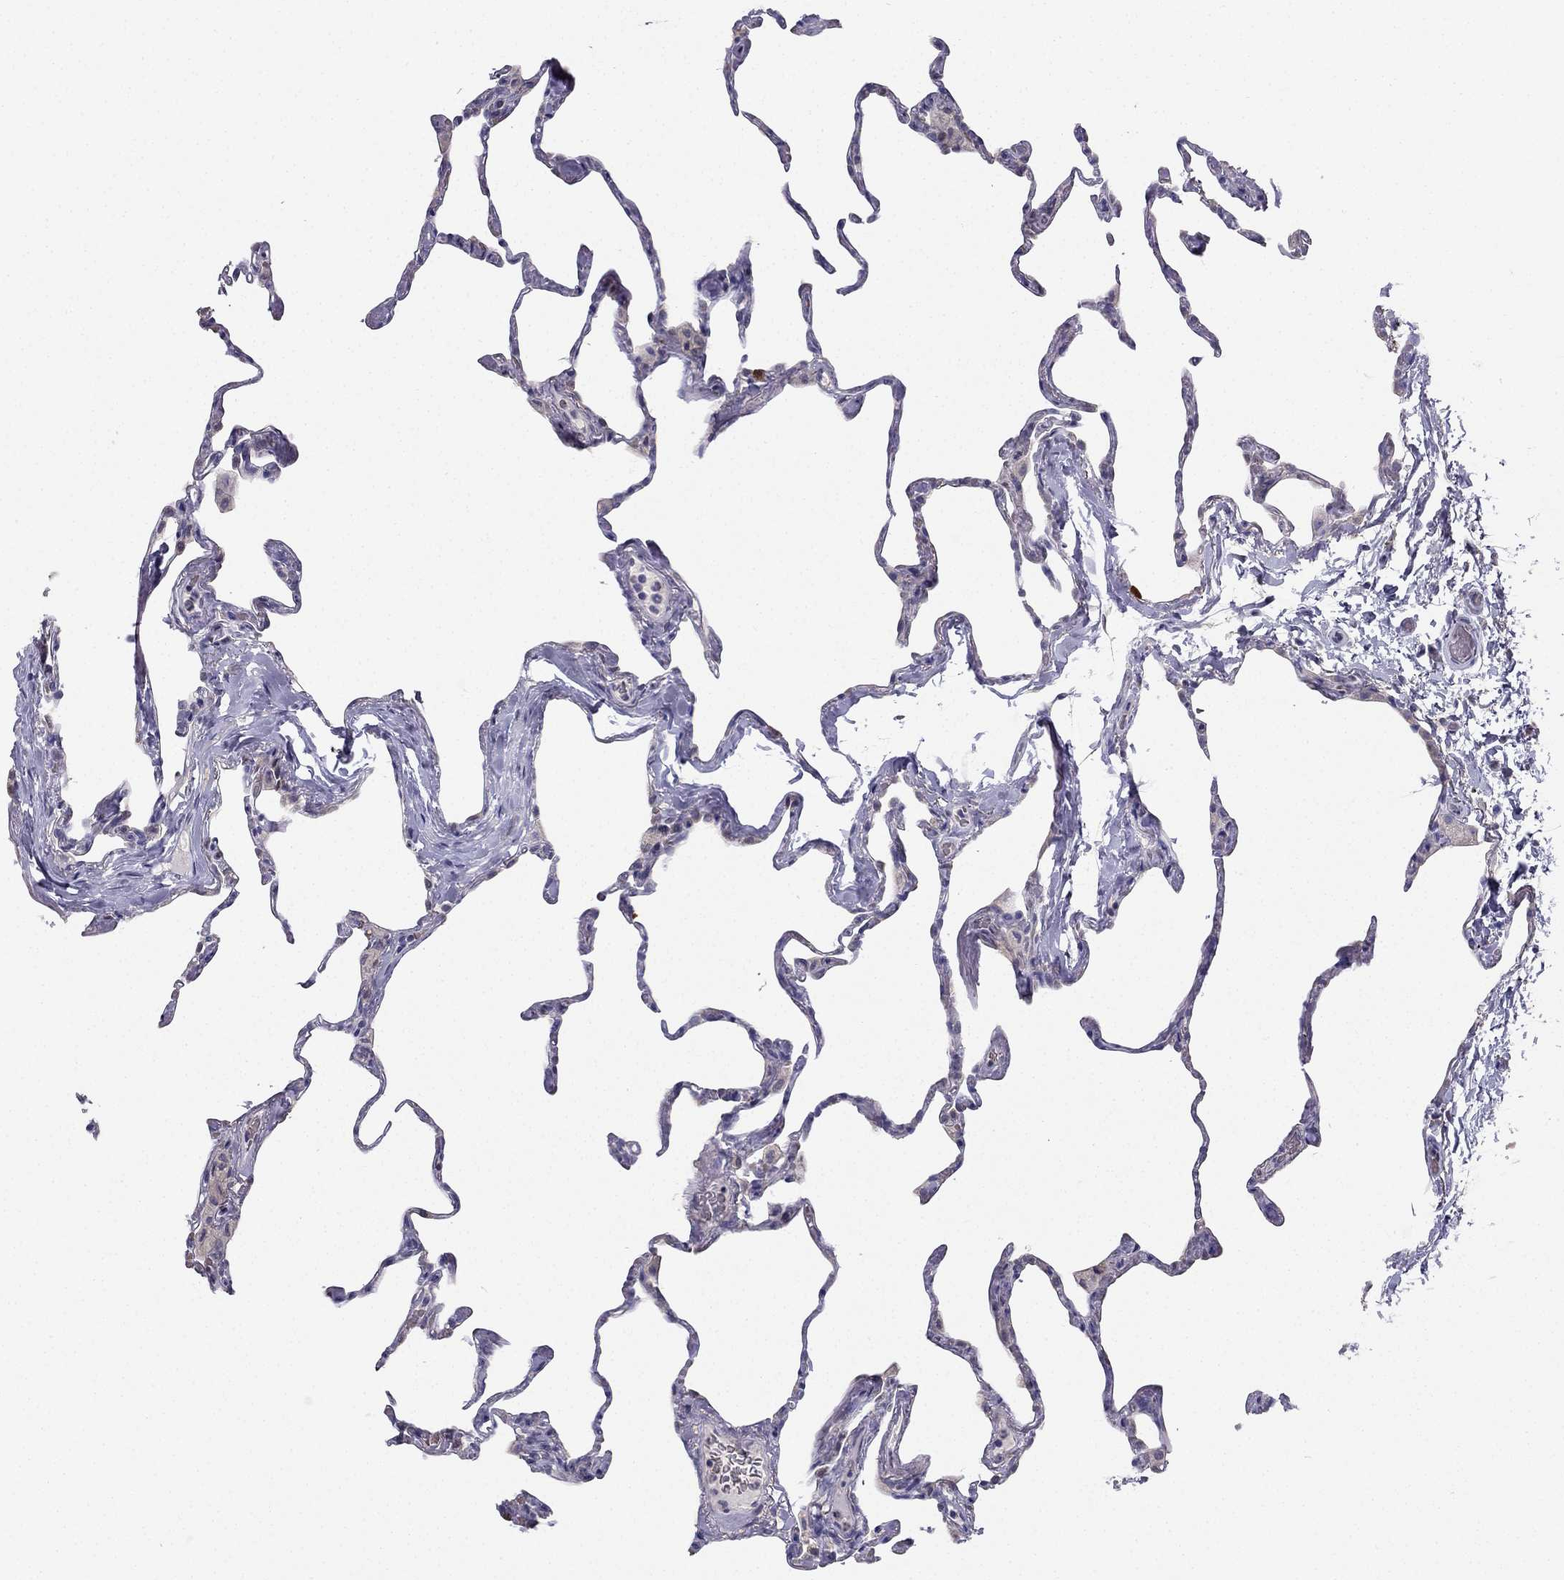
{"staining": {"intensity": "negative", "quantity": "none", "location": "none"}, "tissue": "lung", "cell_type": "Alveolar cells", "image_type": "normal", "snomed": [{"axis": "morphology", "description": "Normal tissue, NOS"}, {"axis": "topography", "description": "Lung"}], "caption": "This is a image of immunohistochemistry (IHC) staining of unremarkable lung, which shows no positivity in alveolar cells. (IHC, brightfield microscopy, high magnification).", "gene": "RSPH14", "patient": {"sex": "male", "age": 65}}